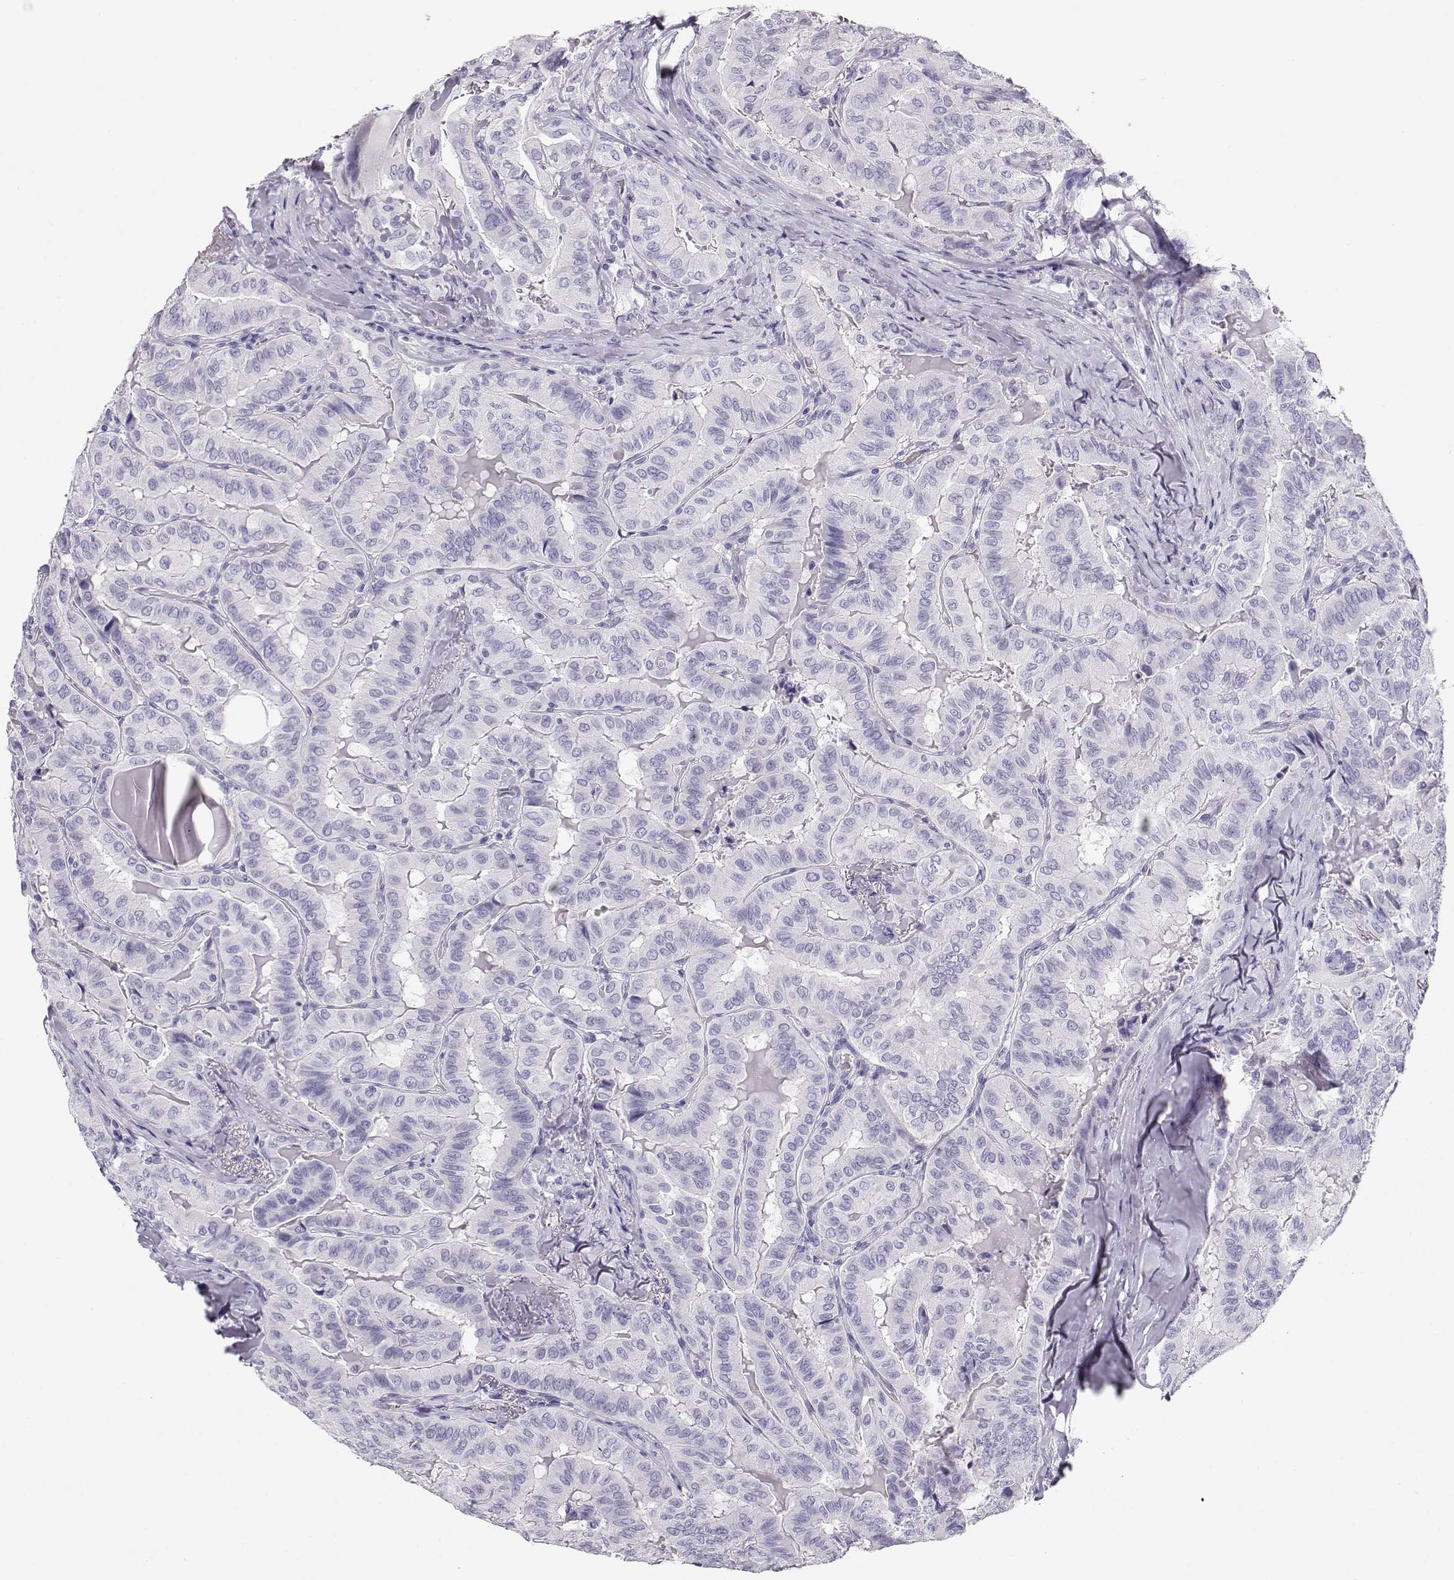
{"staining": {"intensity": "negative", "quantity": "none", "location": "none"}, "tissue": "thyroid cancer", "cell_type": "Tumor cells", "image_type": "cancer", "snomed": [{"axis": "morphology", "description": "Papillary adenocarcinoma, NOS"}, {"axis": "topography", "description": "Thyroid gland"}], "caption": "Immunohistochemistry photomicrograph of neoplastic tissue: thyroid cancer (papillary adenocarcinoma) stained with DAB (3,3'-diaminobenzidine) displays no significant protein positivity in tumor cells. (Brightfield microscopy of DAB immunohistochemistry at high magnification).", "gene": "MAGEC1", "patient": {"sex": "female", "age": 68}}